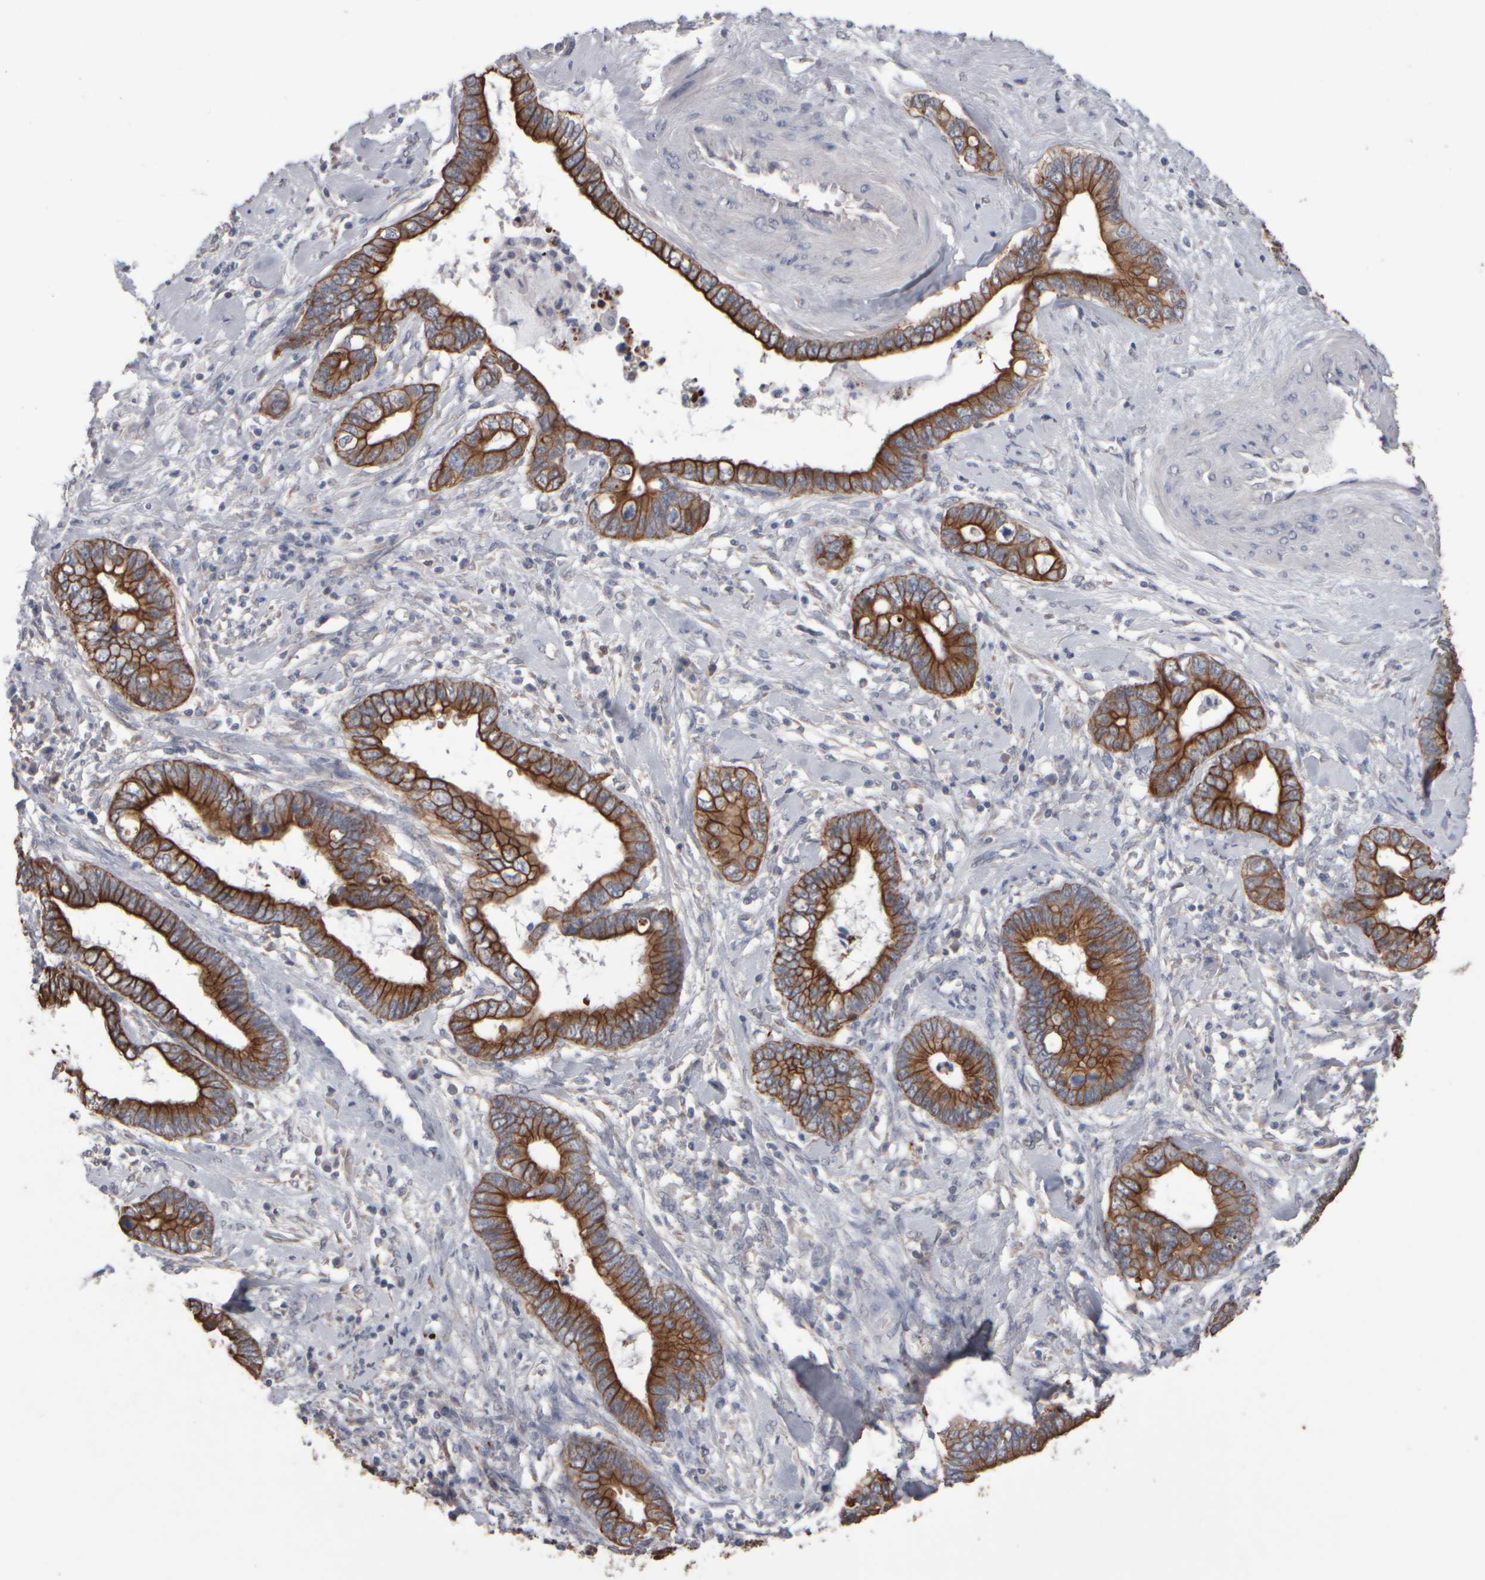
{"staining": {"intensity": "strong", "quantity": ">75%", "location": "cytoplasmic/membranous"}, "tissue": "cervical cancer", "cell_type": "Tumor cells", "image_type": "cancer", "snomed": [{"axis": "morphology", "description": "Adenocarcinoma, NOS"}, {"axis": "topography", "description": "Cervix"}], "caption": "DAB immunohistochemical staining of adenocarcinoma (cervical) exhibits strong cytoplasmic/membranous protein expression in approximately >75% of tumor cells. The staining was performed using DAB to visualize the protein expression in brown, while the nuclei were stained in blue with hematoxylin (Magnification: 20x).", "gene": "EPHX2", "patient": {"sex": "female", "age": 44}}